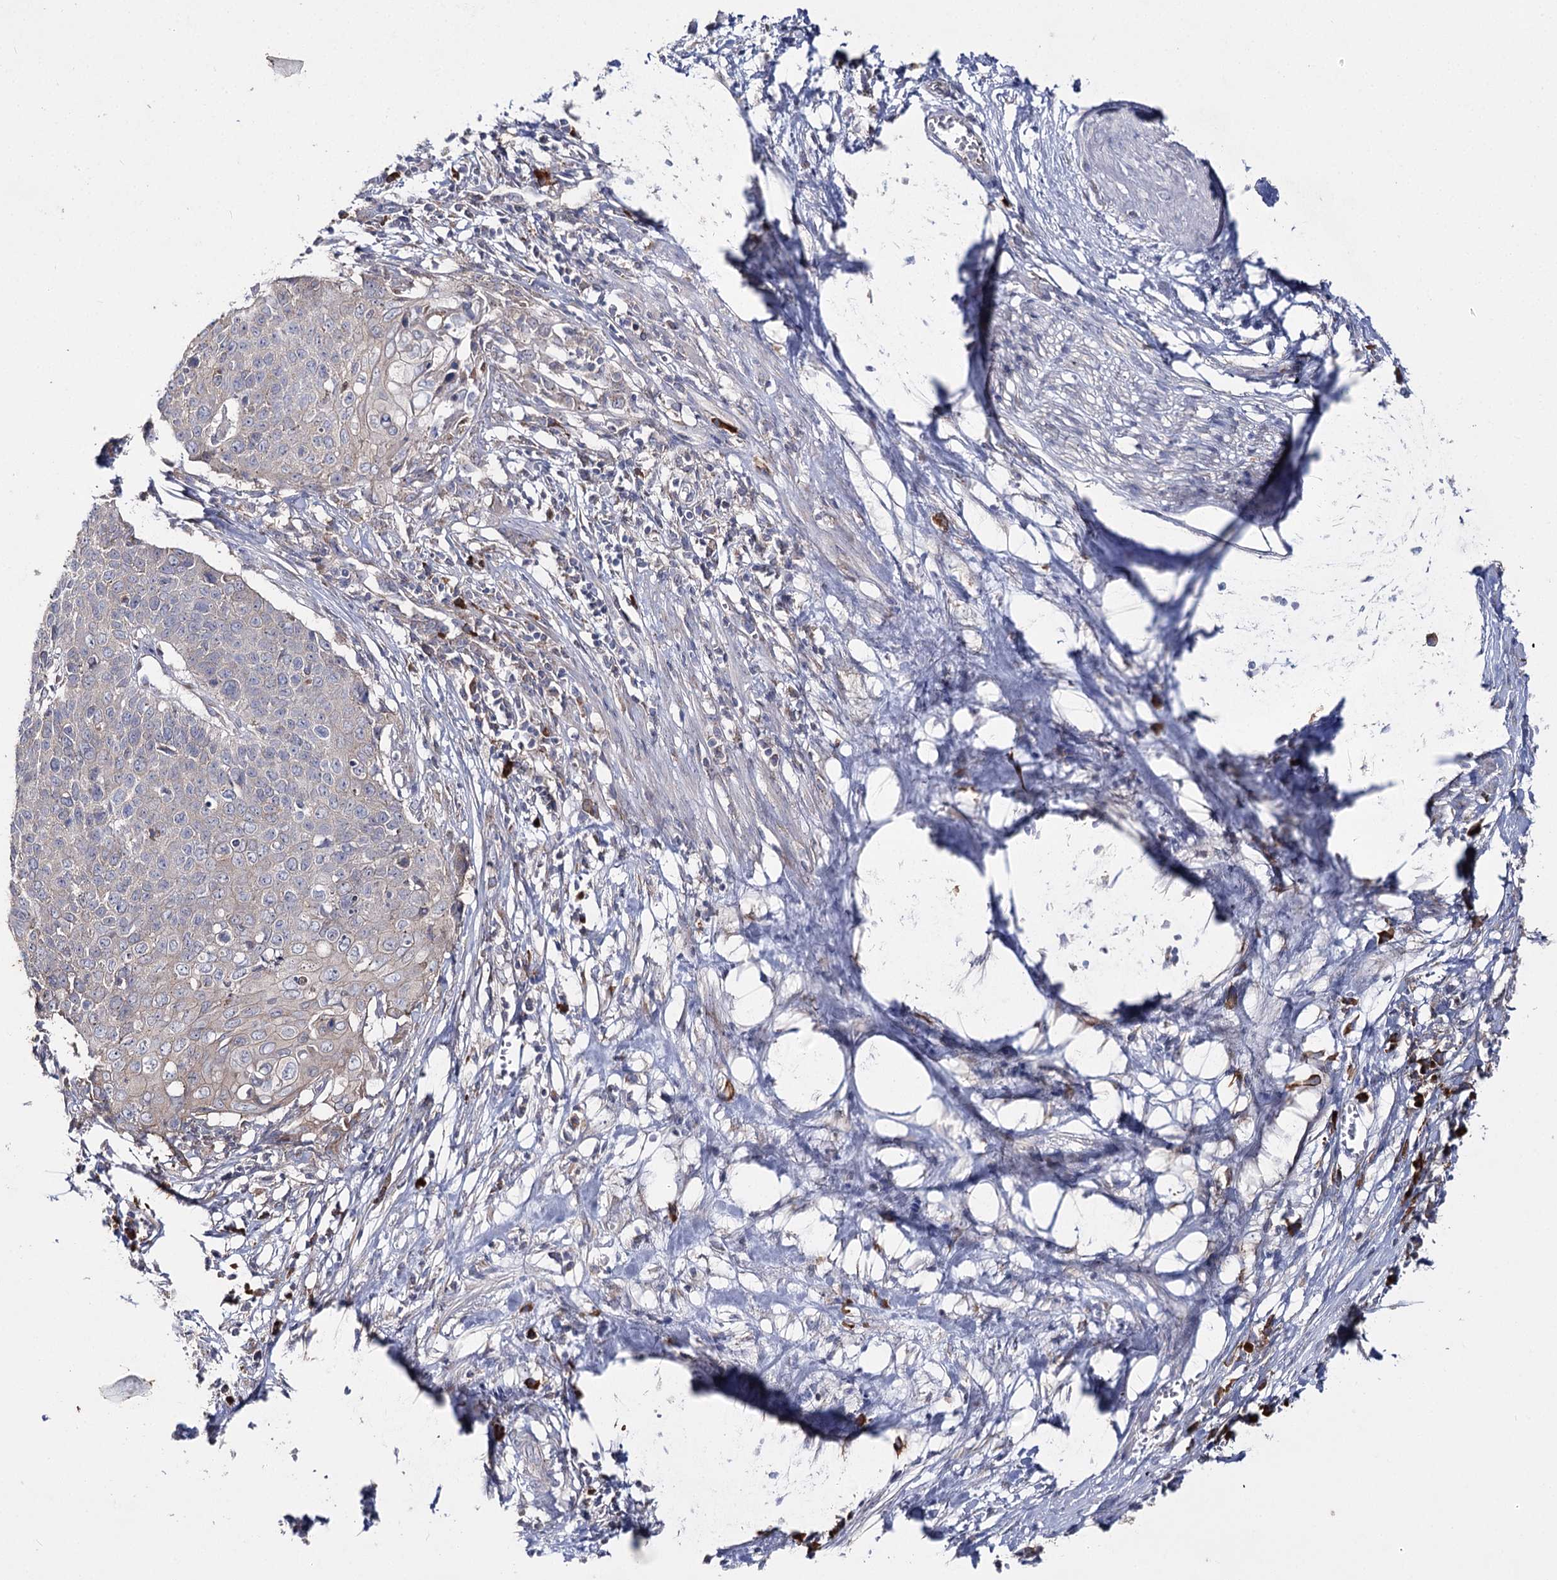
{"staining": {"intensity": "negative", "quantity": "none", "location": "none"}, "tissue": "cervical cancer", "cell_type": "Tumor cells", "image_type": "cancer", "snomed": [{"axis": "morphology", "description": "Squamous cell carcinoma, NOS"}, {"axis": "topography", "description": "Cervix"}], "caption": "Immunohistochemical staining of human cervical cancer demonstrates no significant positivity in tumor cells. Brightfield microscopy of immunohistochemistry (IHC) stained with DAB (brown) and hematoxylin (blue), captured at high magnification.", "gene": "IL1RAP", "patient": {"sex": "female", "age": 39}}